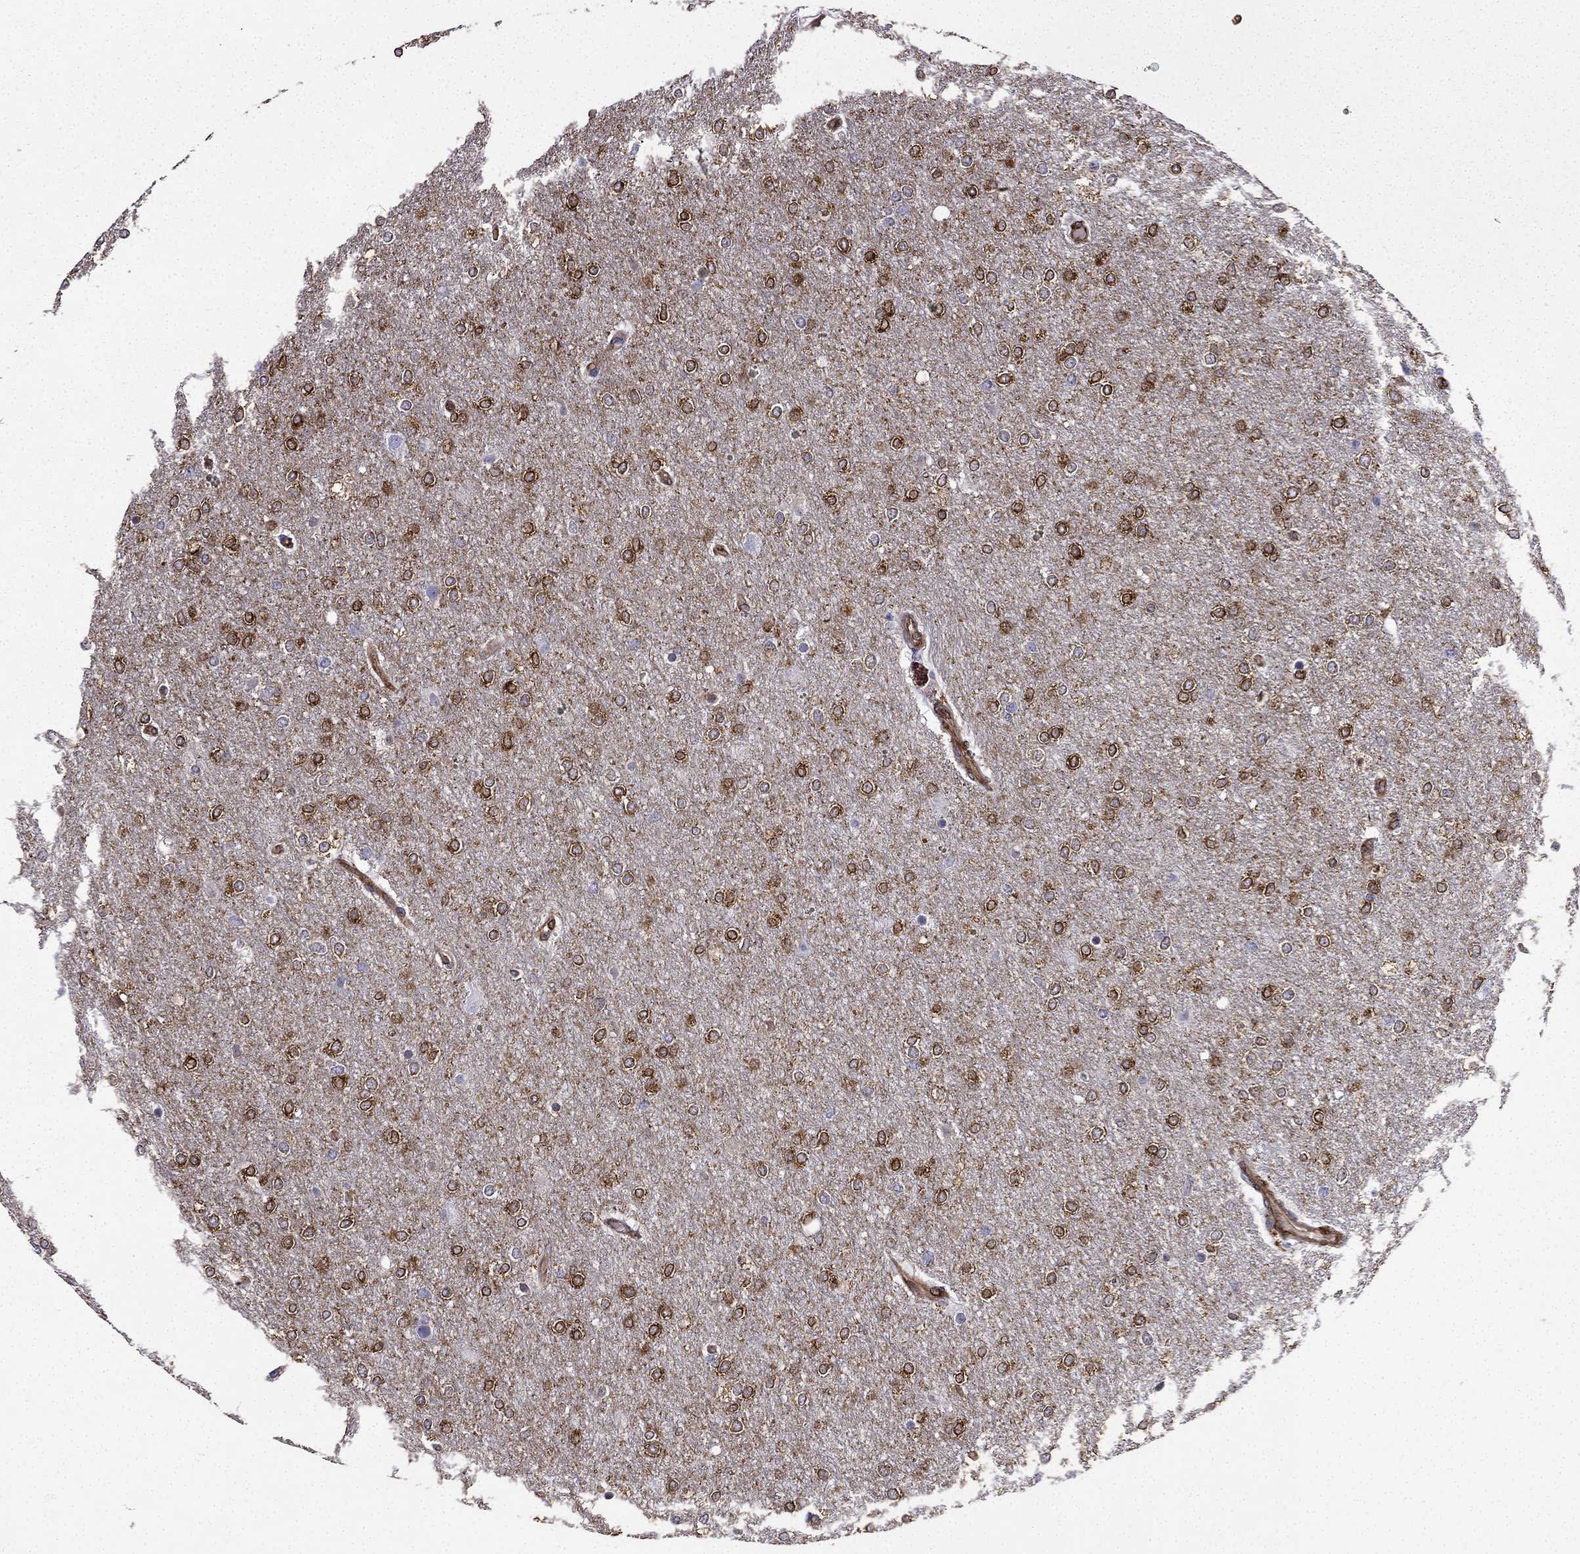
{"staining": {"intensity": "strong", "quantity": ">75%", "location": "cytoplasmic/membranous"}, "tissue": "glioma", "cell_type": "Tumor cells", "image_type": "cancer", "snomed": [{"axis": "morphology", "description": "Glioma, malignant, High grade"}, {"axis": "topography", "description": "Brain"}], "caption": "IHC staining of high-grade glioma (malignant), which displays high levels of strong cytoplasmic/membranous expression in approximately >75% of tumor cells indicating strong cytoplasmic/membranous protein staining. The staining was performed using DAB (brown) for protein detection and nuclei were counterstained in hematoxylin (blue).", "gene": "MAP4", "patient": {"sex": "female", "age": 61}}